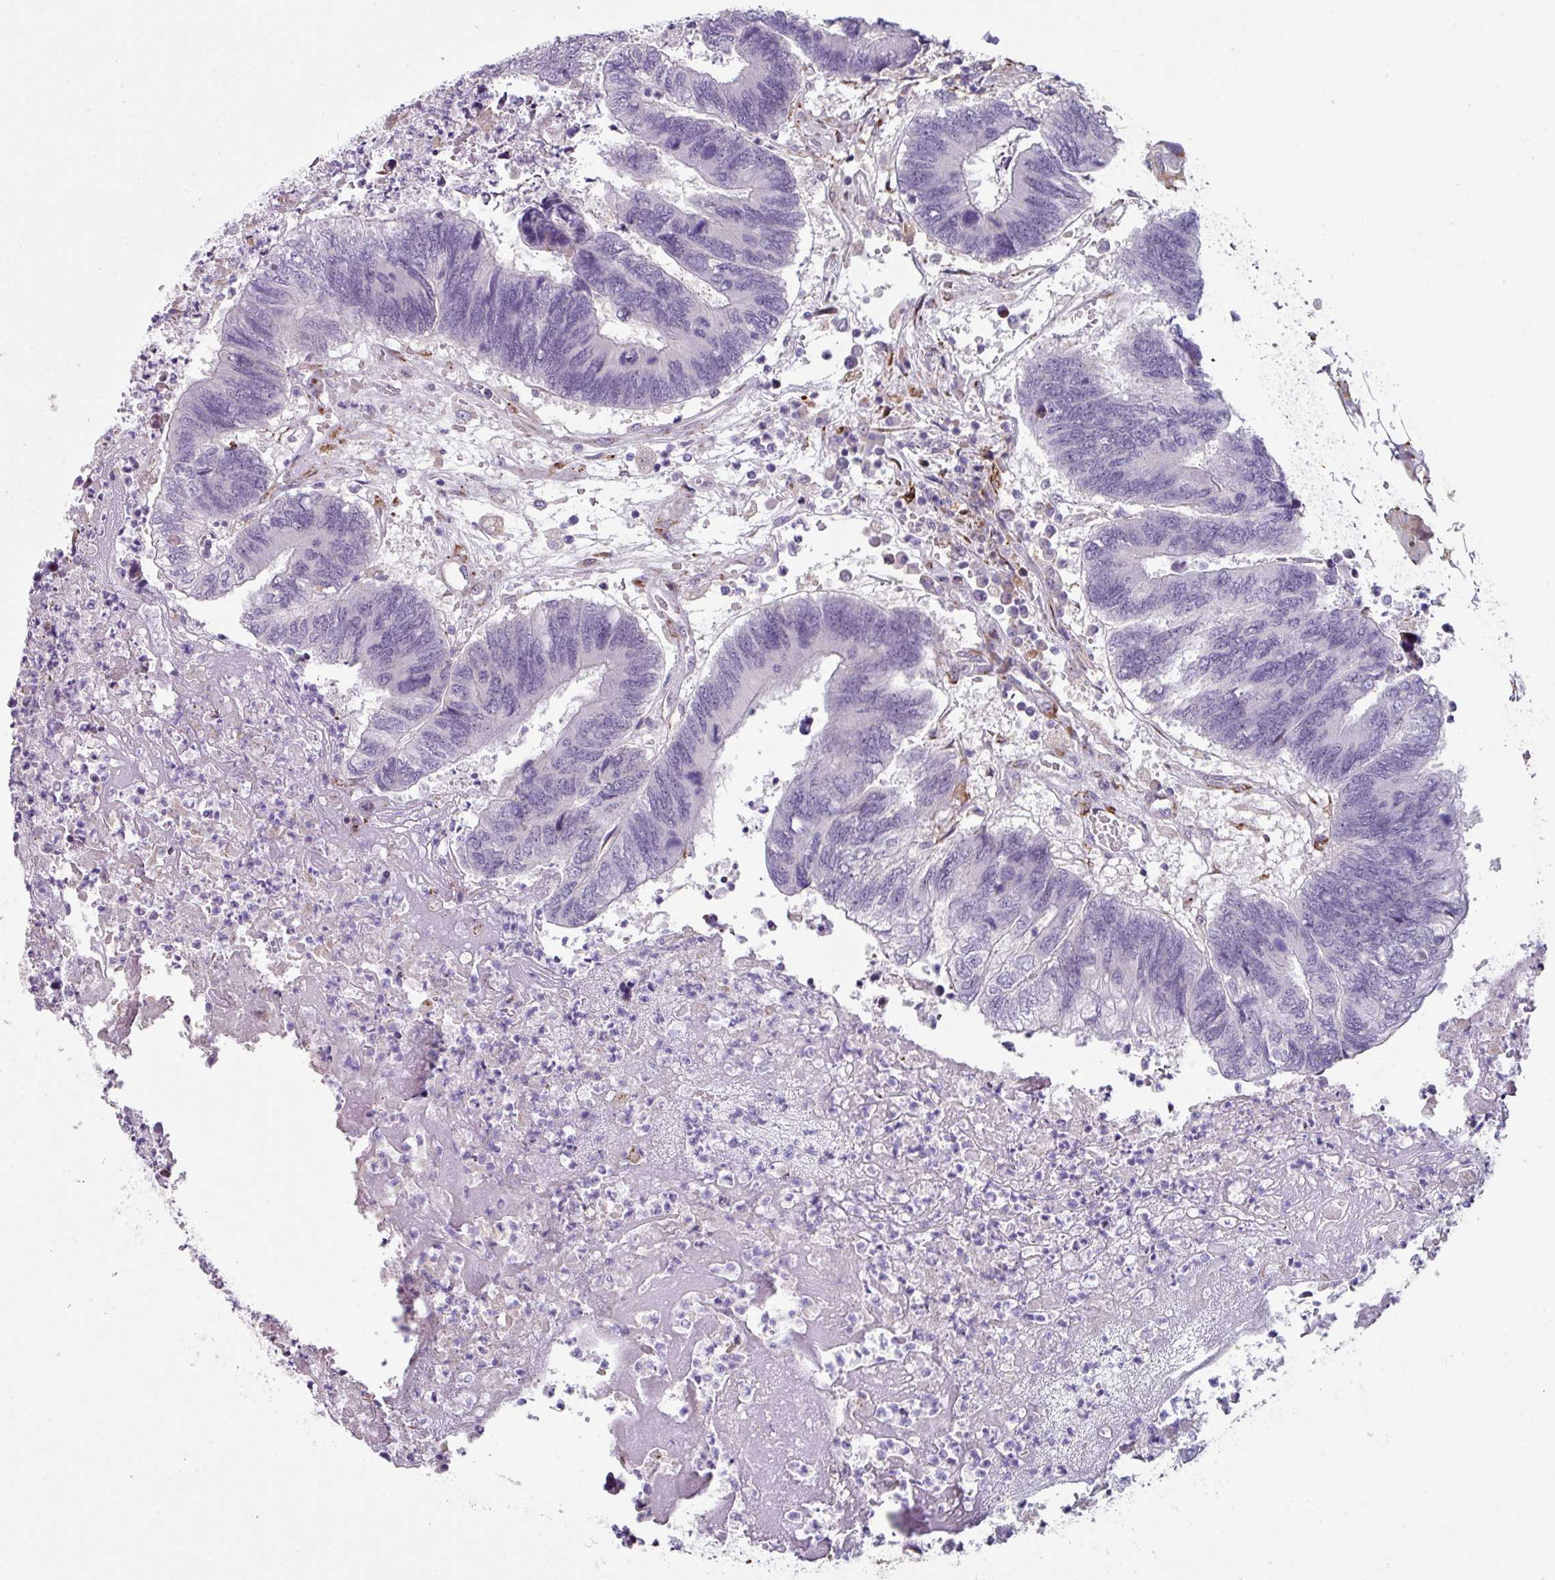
{"staining": {"intensity": "negative", "quantity": "none", "location": "none"}, "tissue": "colorectal cancer", "cell_type": "Tumor cells", "image_type": "cancer", "snomed": [{"axis": "morphology", "description": "Adenocarcinoma, NOS"}, {"axis": "topography", "description": "Colon"}], "caption": "The histopathology image shows no significant positivity in tumor cells of colorectal cancer.", "gene": "BMS1", "patient": {"sex": "female", "age": 67}}